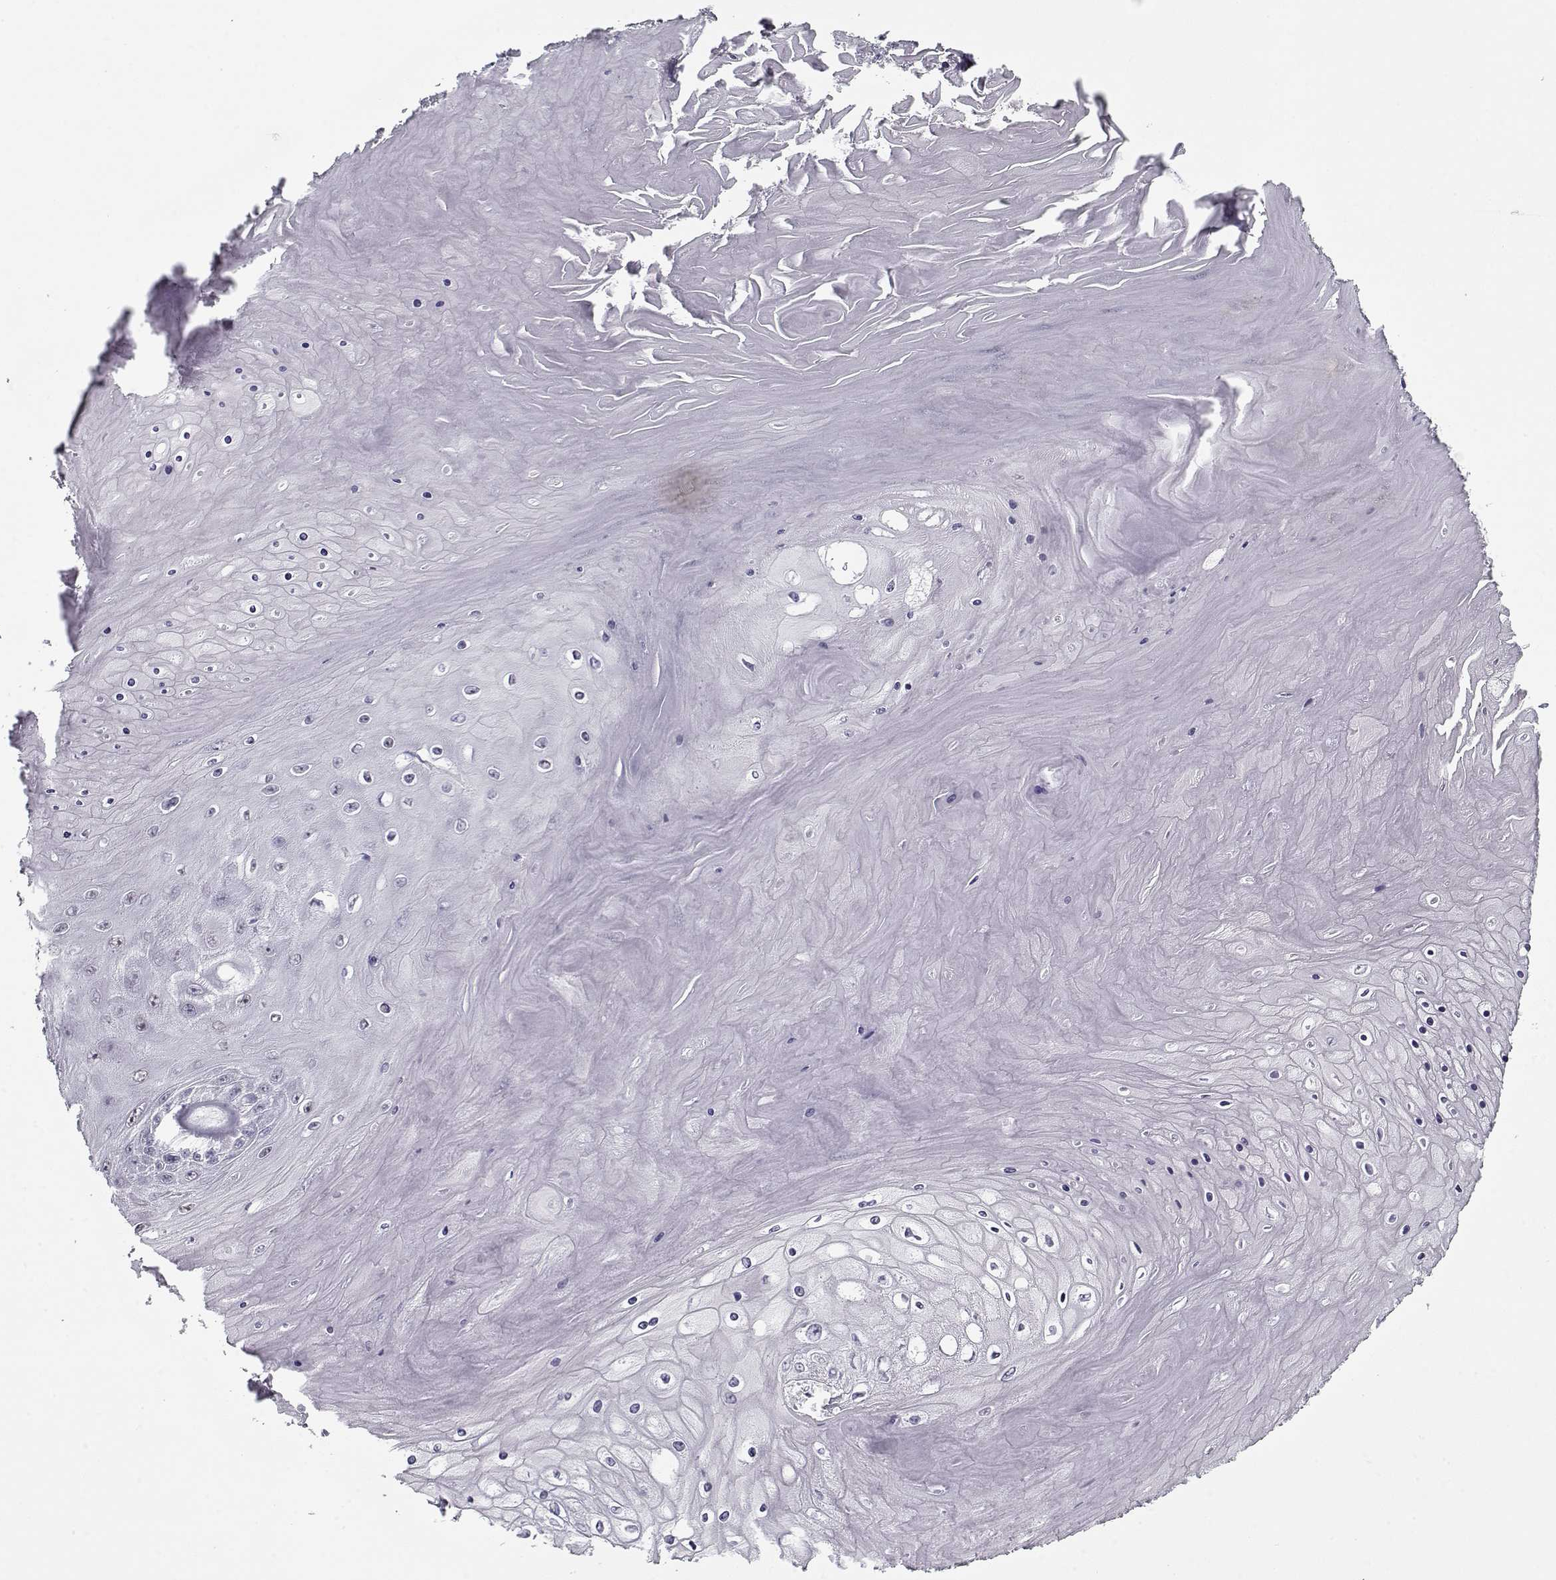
{"staining": {"intensity": "negative", "quantity": "none", "location": "none"}, "tissue": "skin cancer", "cell_type": "Tumor cells", "image_type": "cancer", "snomed": [{"axis": "morphology", "description": "Squamous cell carcinoma, NOS"}, {"axis": "topography", "description": "Skin"}], "caption": "Protein analysis of skin cancer demonstrates no significant positivity in tumor cells.", "gene": "RNF32", "patient": {"sex": "male", "age": 62}}